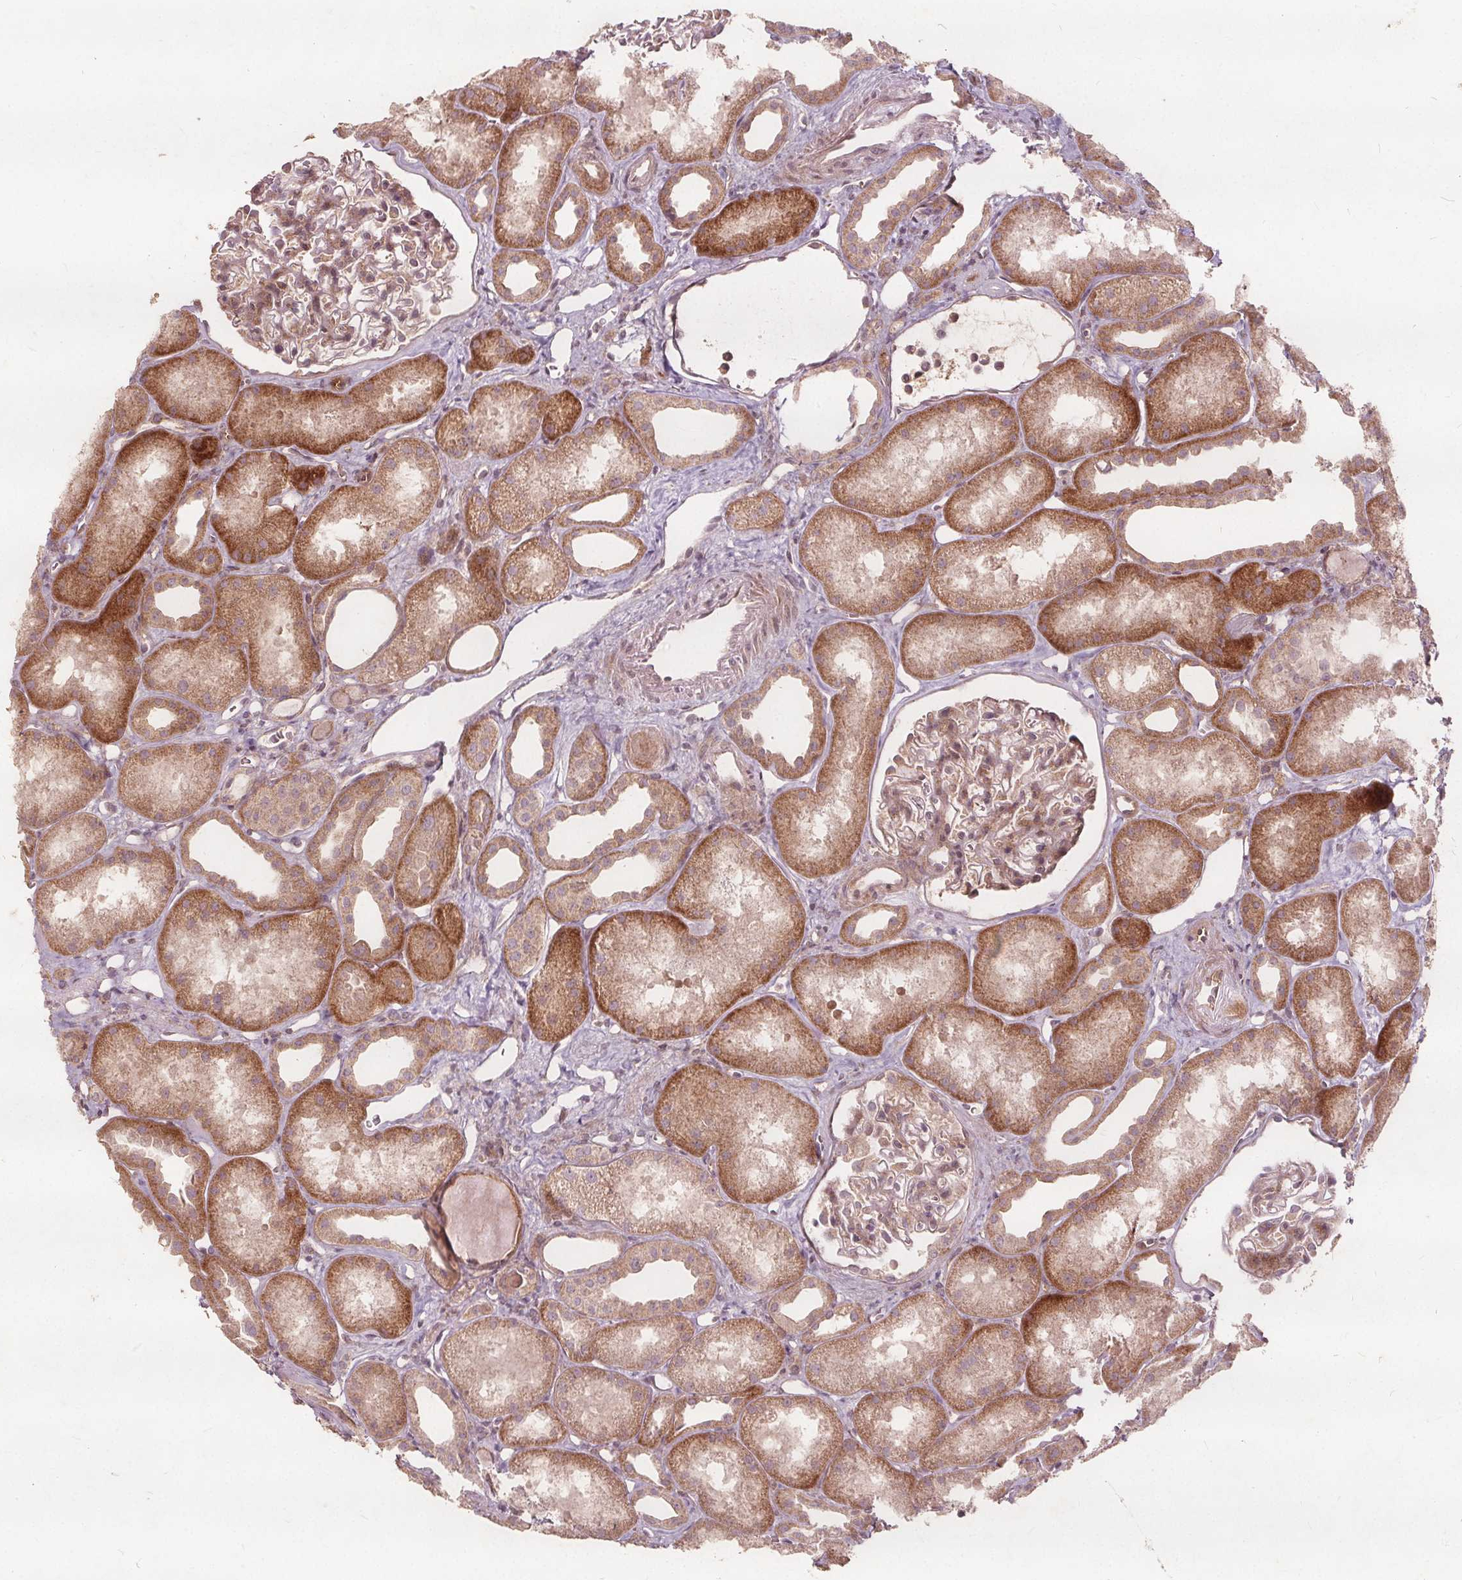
{"staining": {"intensity": "weak", "quantity": ">75%", "location": "cytoplasmic/membranous"}, "tissue": "kidney", "cell_type": "Cells in glomeruli", "image_type": "normal", "snomed": [{"axis": "morphology", "description": "Normal tissue, NOS"}, {"axis": "topography", "description": "Kidney"}], "caption": "Kidney stained with IHC exhibits weak cytoplasmic/membranous positivity in about >75% of cells in glomeruli. (Stains: DAB (3,3'-diaminobenzidine) in brown, nuclei in blue, Microscopy: brightfield microscopy at high magnification).", "gene": "PTPRT", "patient": {"sex": "male", "age": 61}}